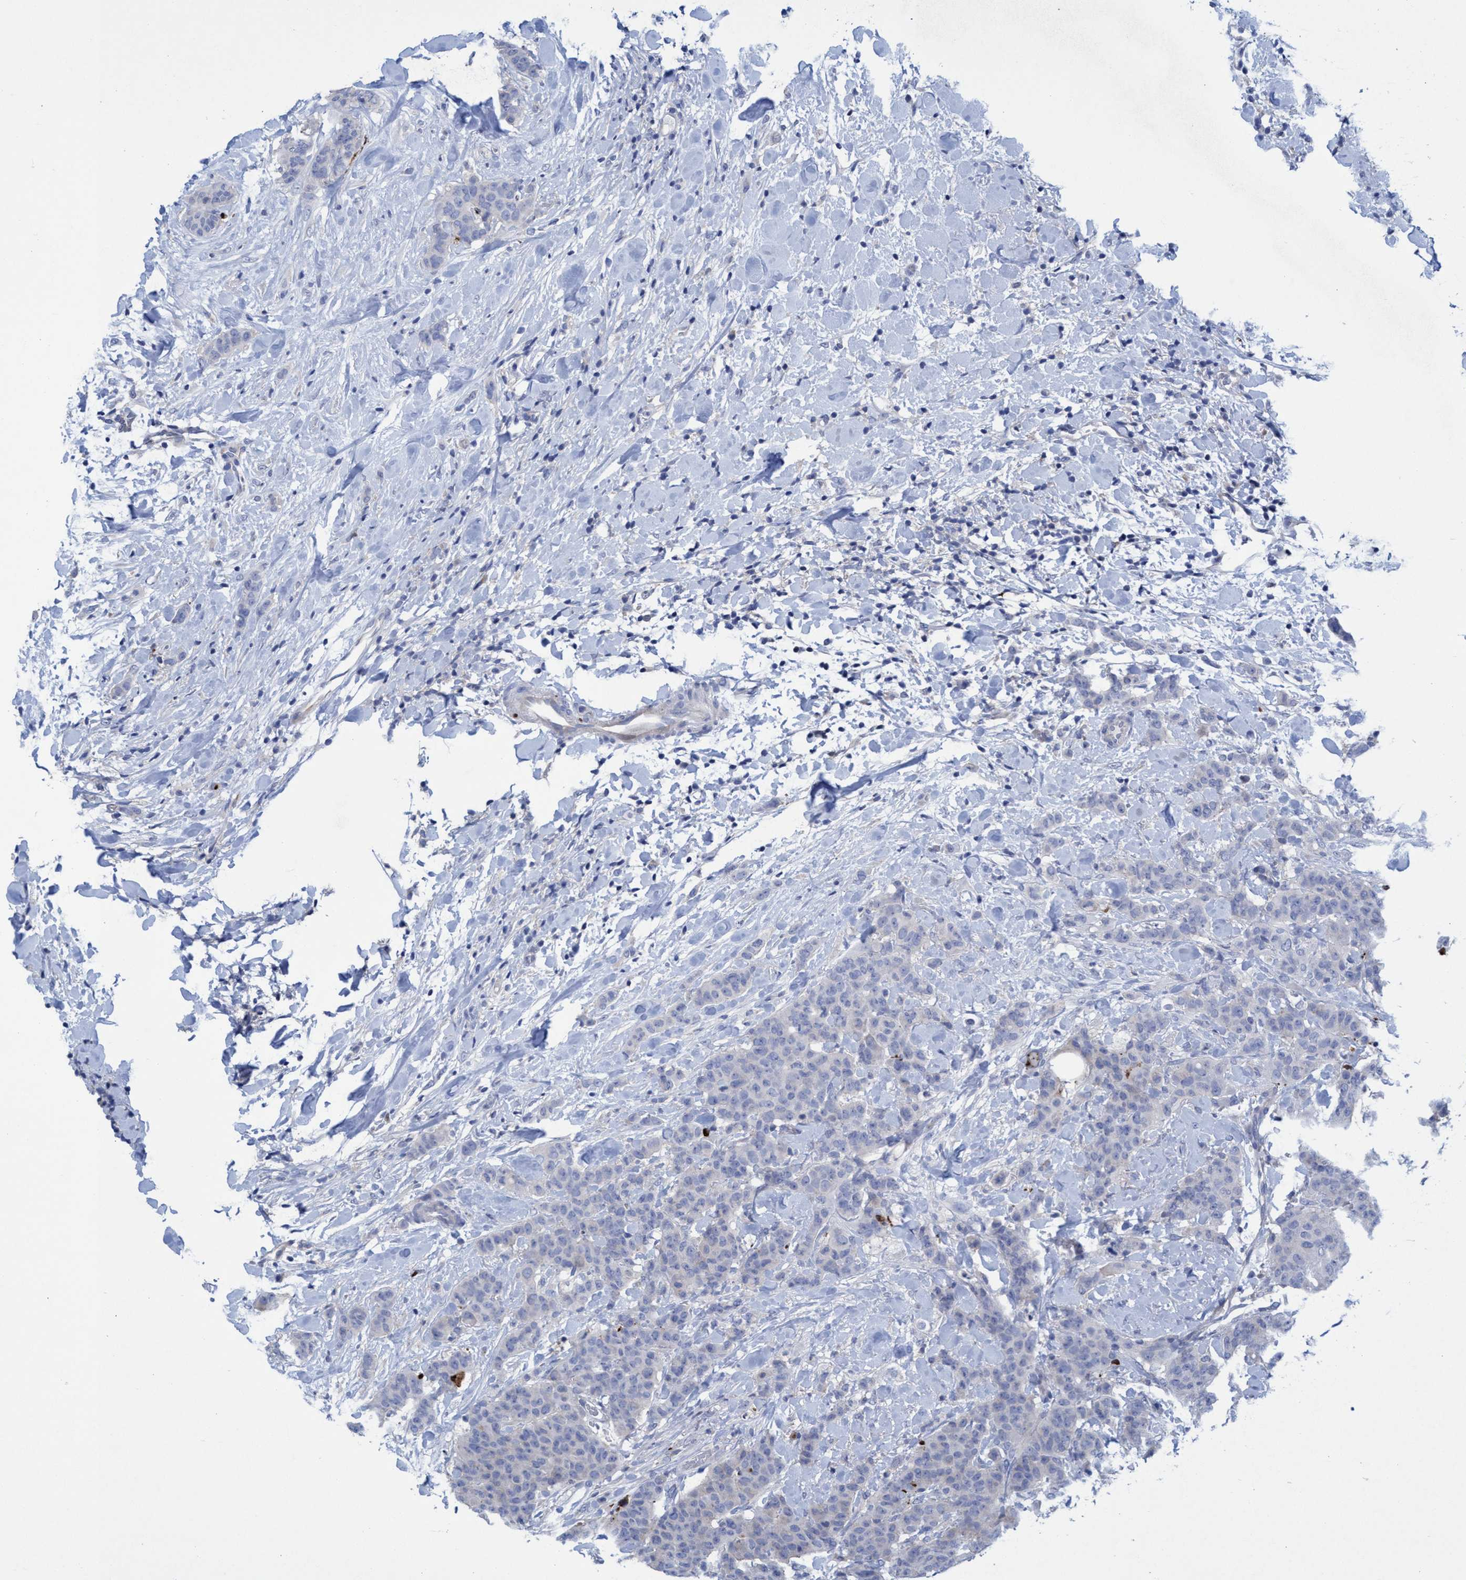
{"staining": {"intensity": "negative", "quantity": "none", "location": "none"}, "tissue": "breast cancer", "cell_type": "Tumor cells", "image_type": "cancer", "snomed": [{"axis": "morphology", "description": "Normal tissue, NOS"}, {"axis": "morphology", "description": "Duct carcinoma"}, {"axis": "topography", "description": "Breast"}], "caption": "Image shows no protein expression in tumor cells of breast invasive ductal carcinoma tissue.", "gene": "R3HCC1", "patient": {"sex": "female", "age": 40}}